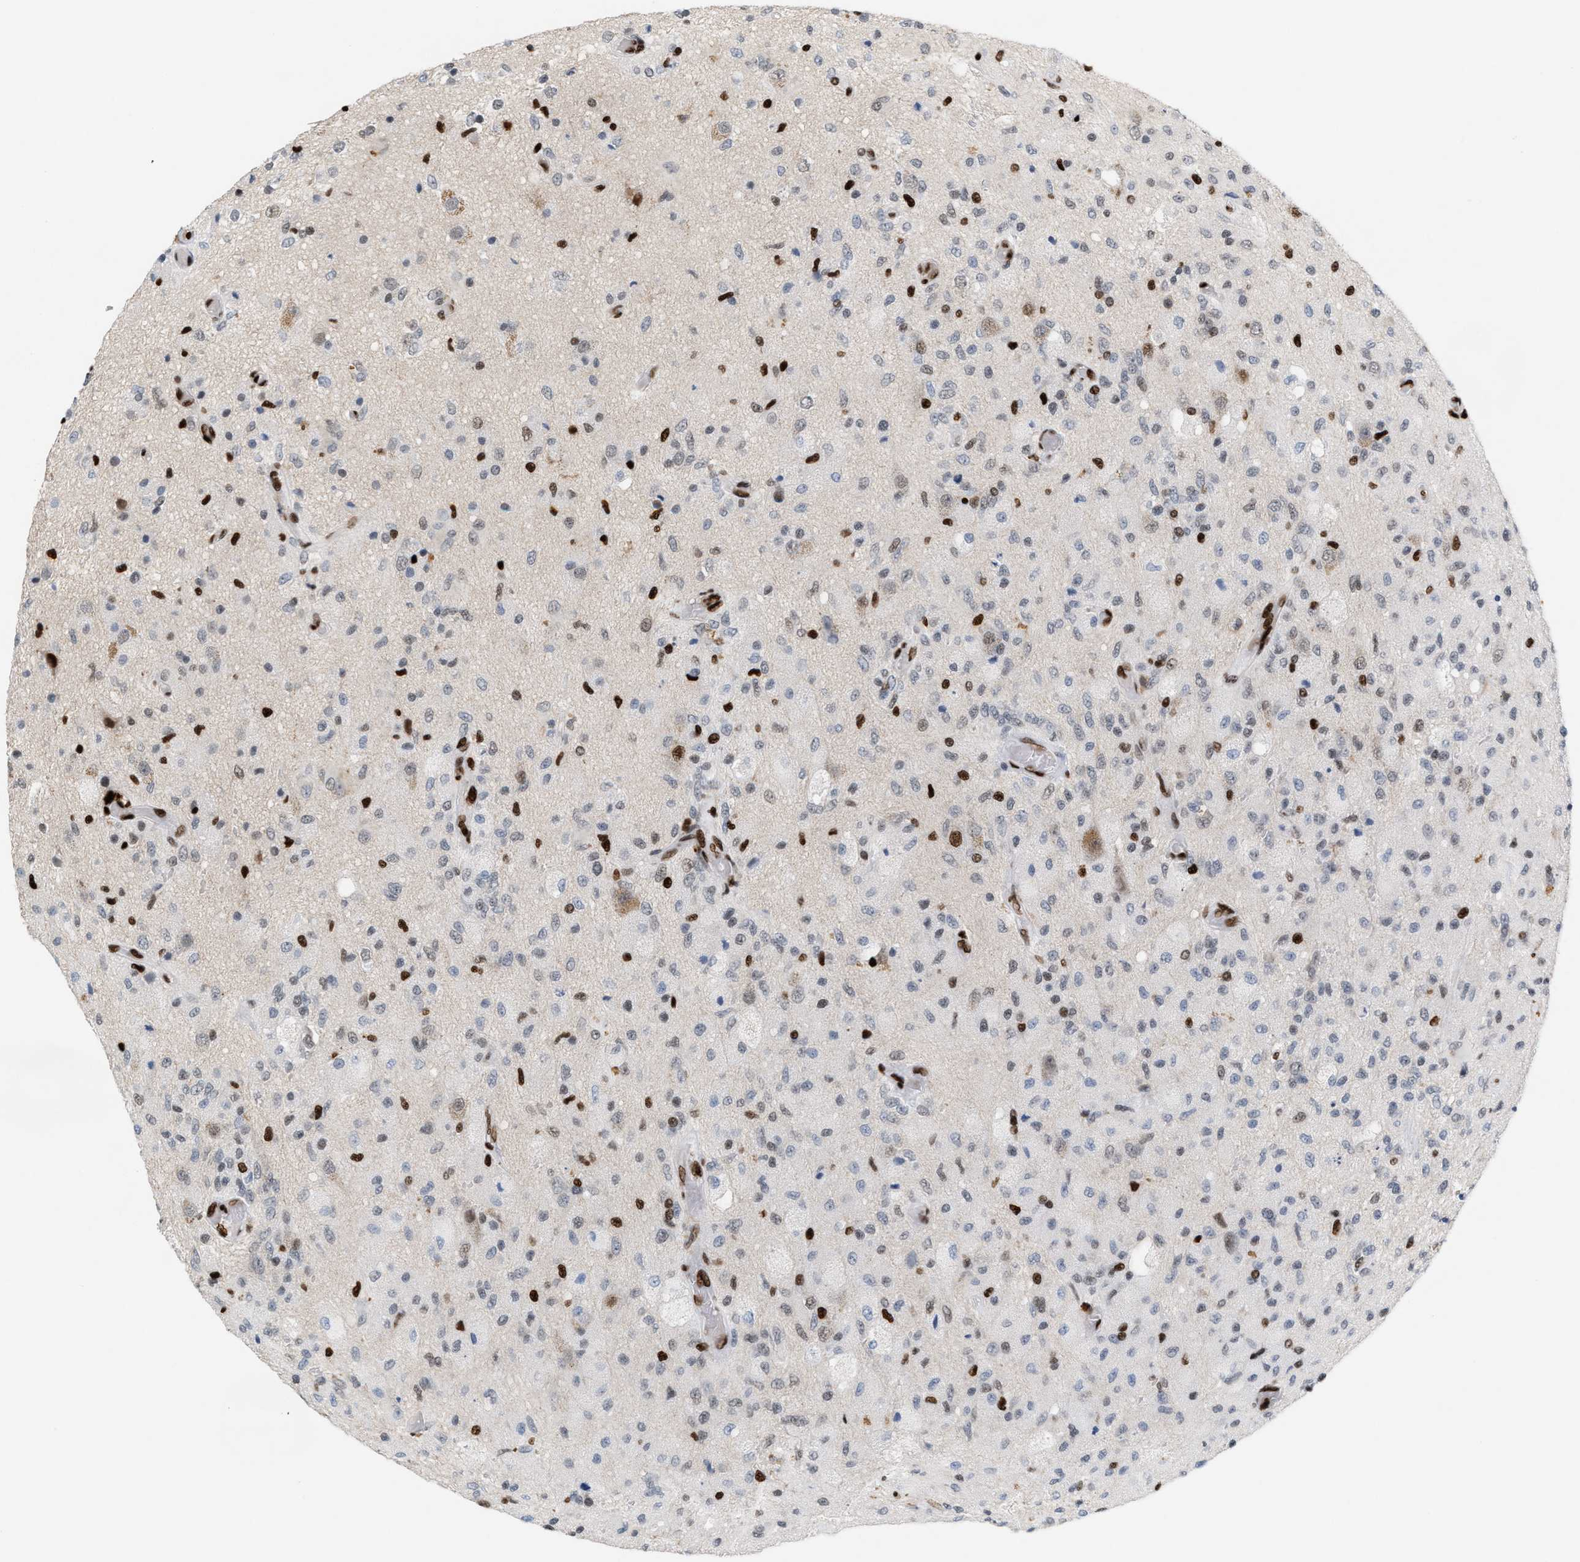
{"staining": {"intensity": "strong", "quantity": "25%-75%", "location": "nuclear"}, "tissue": "glioma", "cell_type": "Tumor cells", "image_type": "cancer", "snomed": [{"axis": "morphology", "description": "Normal tissue, NOS"}, {"axis": "morphology", "description": "Glioma, malignant, High grade"}, {"axis": "topography", "description": "Cerebral cortex"}], "caption": "Malignant glioma (high-grade) stained with DAB IHC reveals high levels of strong nuclear staining in approximately 25%-75% of tumor cells.", "gene": "RNASEK-C17orf49", "patient": {"sex": "male", "age": 77}}